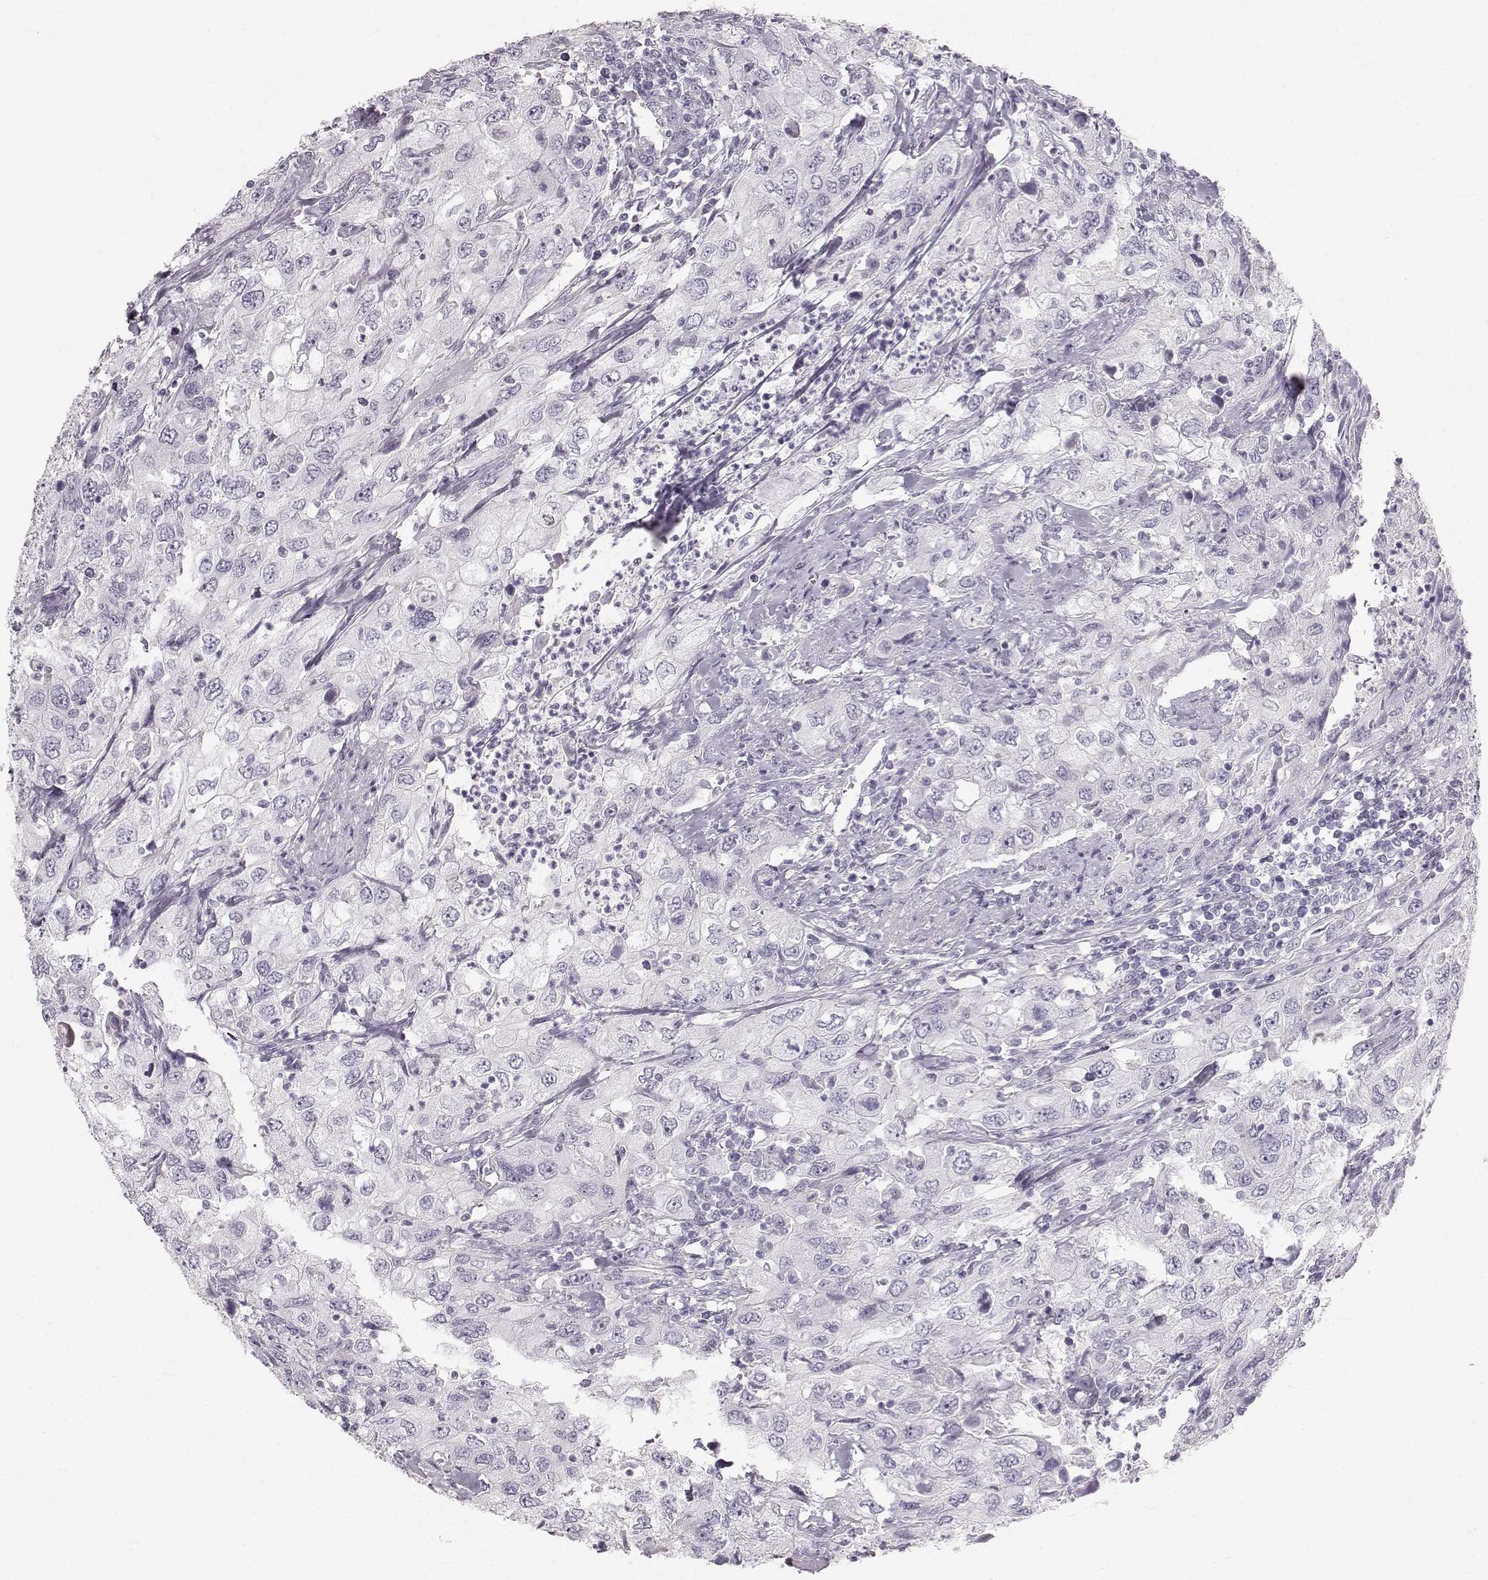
{"staining": {"intensity": "negative", "quantity": "none", "location": "none"}, "tissue": "urothelial cancer", "cell_type": "Tumor cells", "image_type": "cancer", "snomed": [{"axis": "morphology", "description": "Urothelial carcinoma, High grade"}, {"axis": "topography", "description": "Urinary bladder"}], "caption": "Immunohistochemistry micrograph of neoplastic tissue: human high-grade urothelial carcinoma stained with DAB (3,3'-diaminobenzidine) demonstrates no significant protein staining in tumor cells. (Brightfield microscopy of DAB IHC at high magnification).", "gene": "OIP5", "patient": {"sex": "male", "age": 76}}